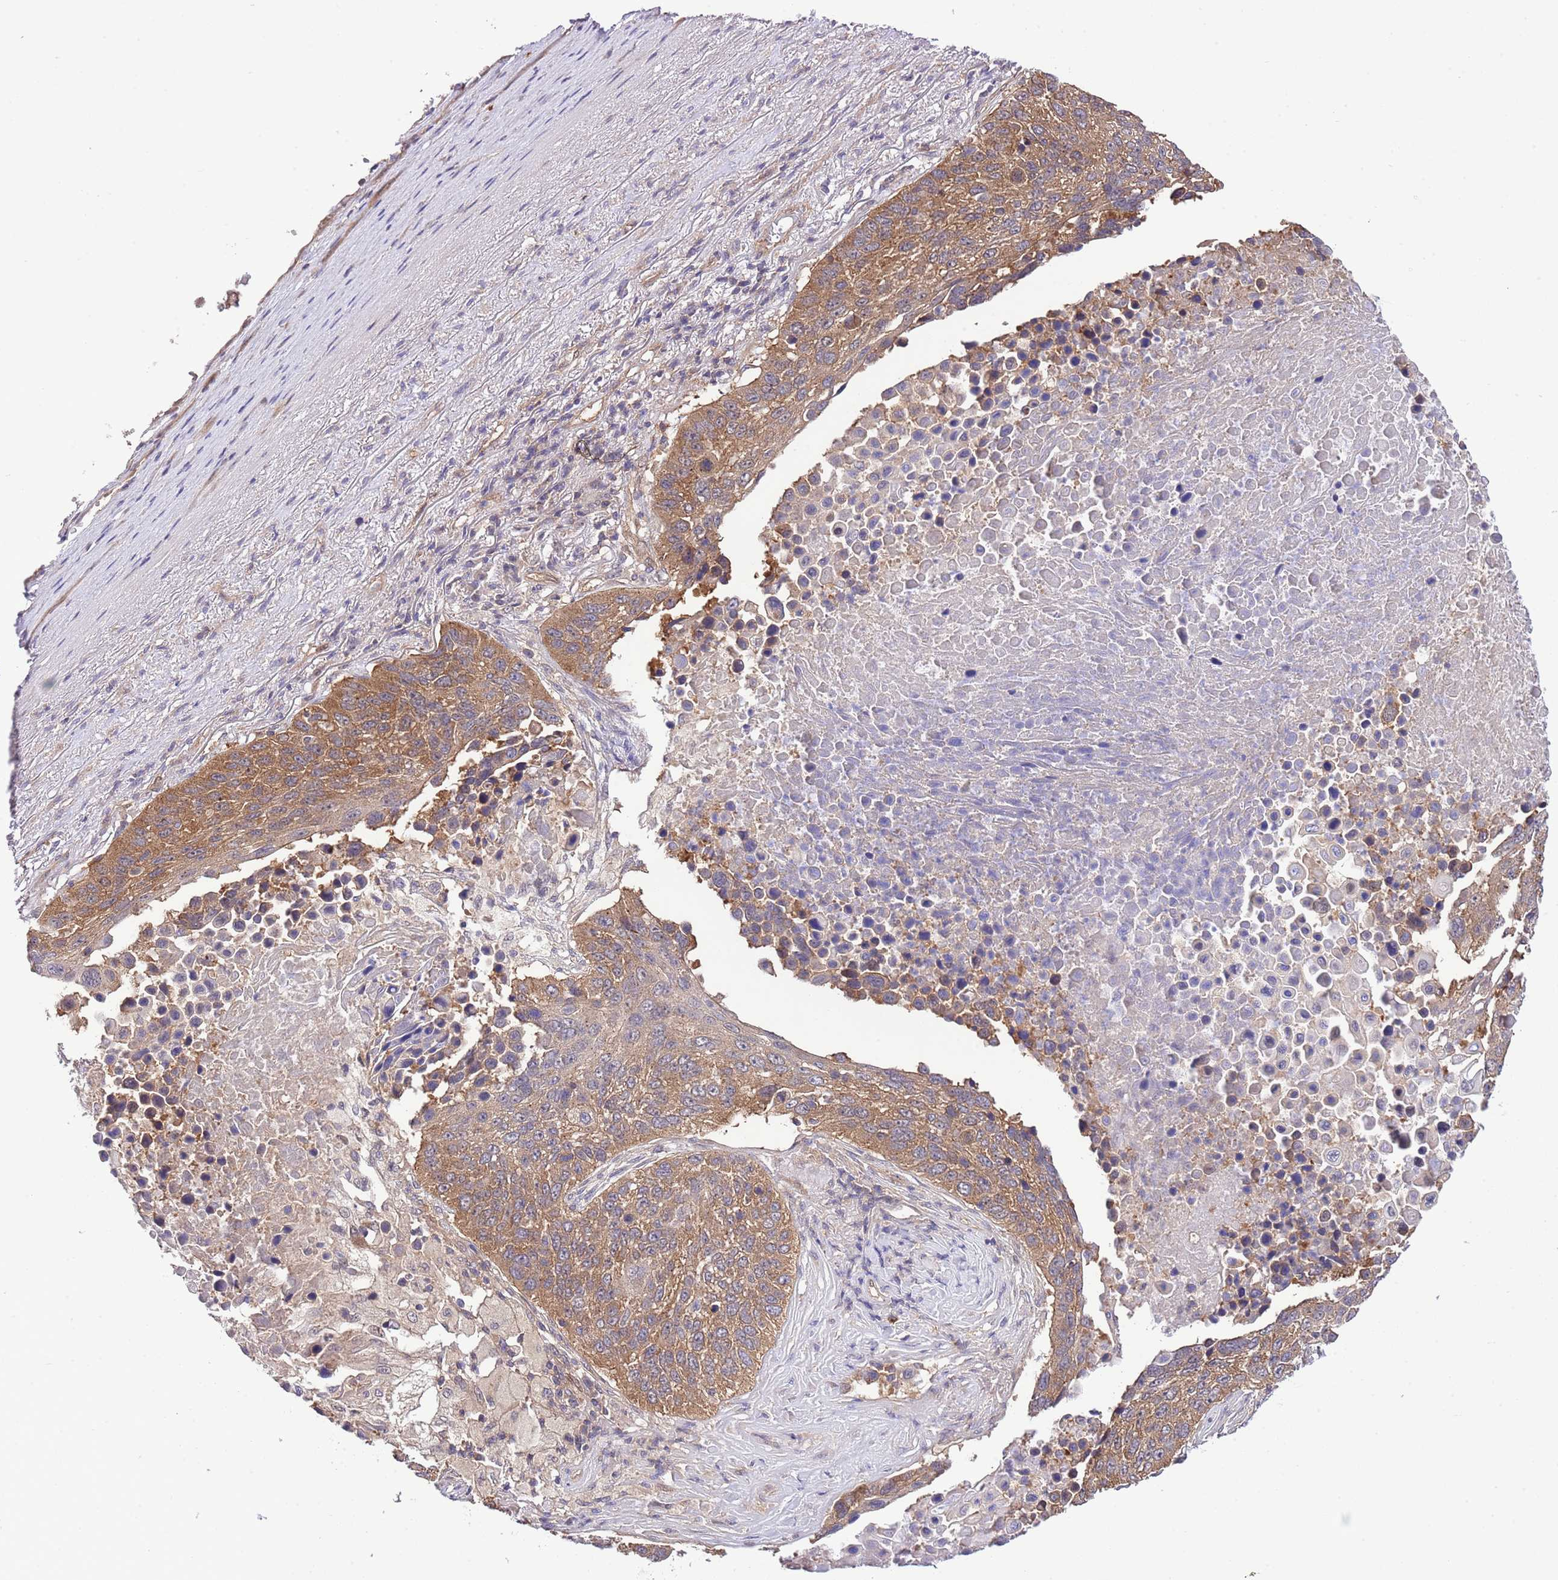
{"staining": {"intensity": "moderate", "quantity": ">75%", "location": "cytoplasmic/membranous"}, "tissue": "lung cancer", "cell_type": "Tumor cells", "image_type": "cancer", "snomed": [{"axis": "morphology", "description": "Normal tissue, NOS"}, {"axis": "morphology", "description": "Squamous cell carcinoma, NOS"}, {"axis": "topography", "description": "Lymph node"}, {"axis": "topography", "description": "Lung"}], "caption": "Protein expression analysis of human lung cancer reveals moderate cytoplasmic/membranous staining in approximately >75% of tumor cells.", "gene": "DONSON", "patient": {"sex": "male", "age": 66}}